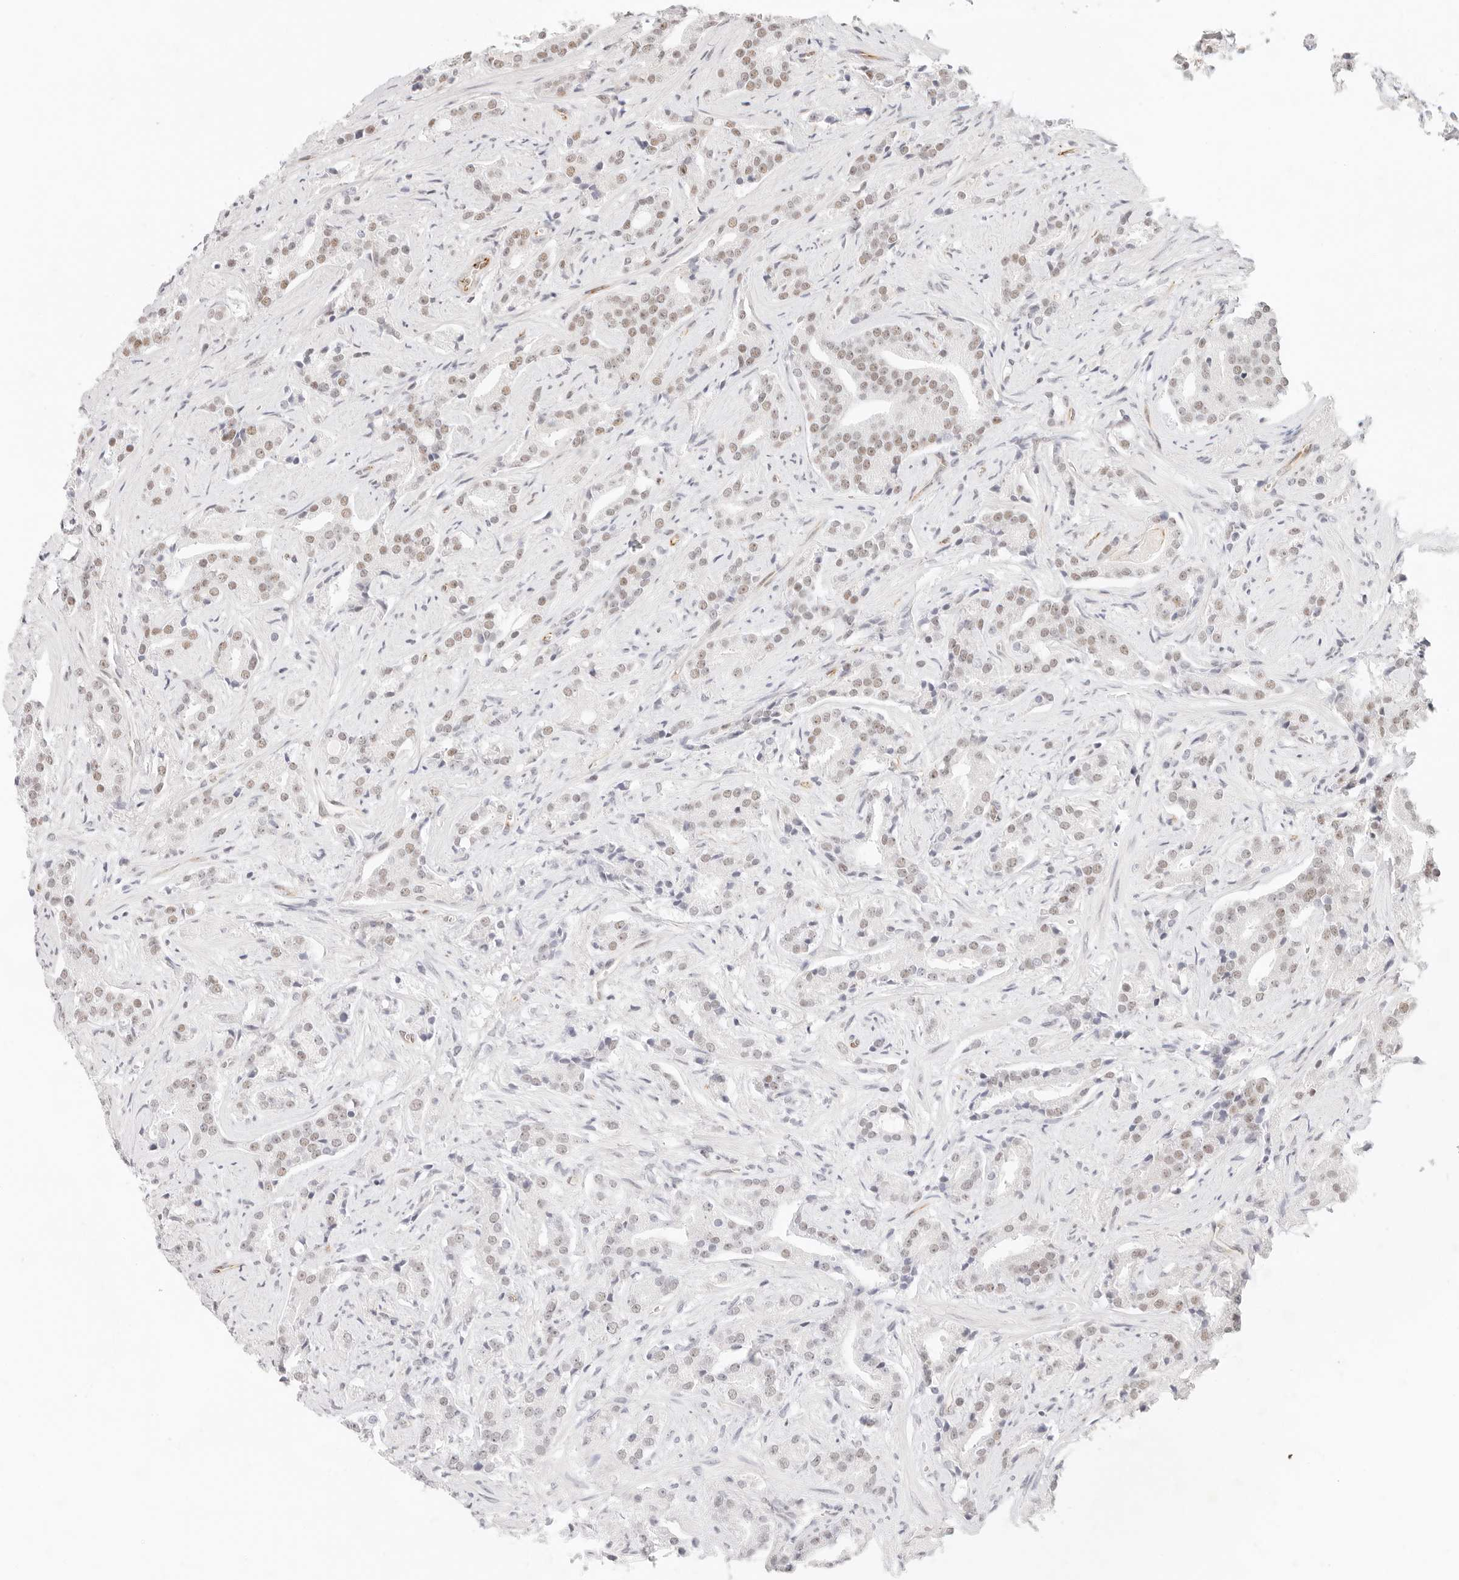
{"staining": {"intensity": "weak", "quantity": "25%-75%", "location": "nuclear"}, "tissue": "prostate cancer", "cell_type": "Tumor cells", "image_type": "cancer", "snomed": [{"axis": "morphology", "description": "Adenocarcinoma, Low grade"}, {"axis": "topography", "description": "Prostate"}], "caption": "This micrograph reveals IHC staining of prostate cancer, with low weak nuclear expression in approximately 25%-75% of tumor cells.", "gene": "ZC3H11A", "patient": {"sex": "male", "age": 67}}